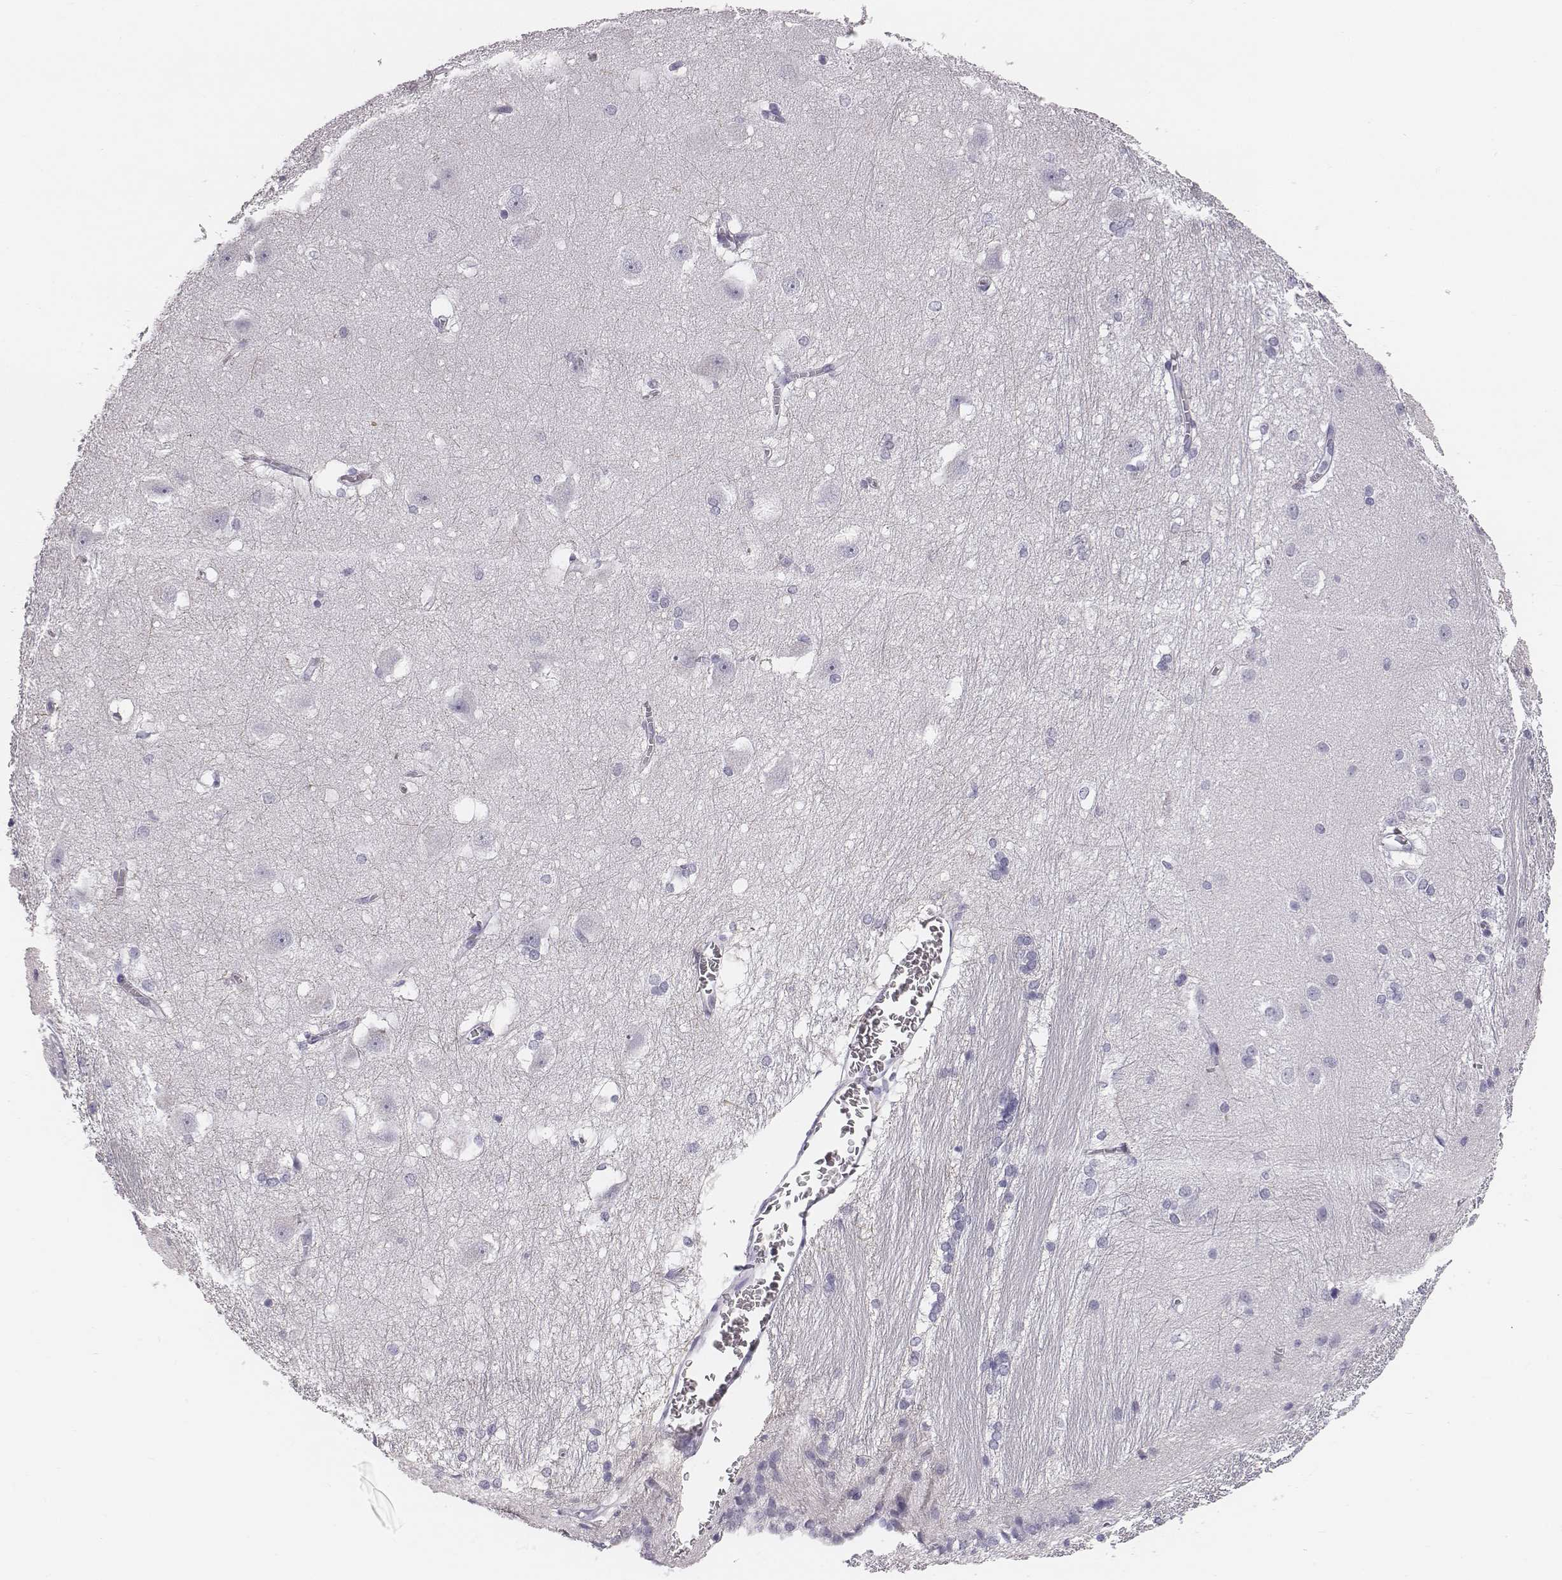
{"staining": {"intensity": "negative", "quantity": "none", "location": "none"}, "tissue": "hippocampus", "cell_type": "Glial cells", "image_type": "normal", "snomed": [{"axis": "morphology", "description": "Normal tissue, NOS"}, {"axis": "topography", "description": "Cerebral cortex"}, {"axis": "topography", "description": "Hippocampus"}], "caption": "Protein analysis of normal hippocampus displays no significant staining in glial cells. (Stains: DAB IHC with hematoxylin counter stain, Microscopy: brightfield microscopy at high magnification).", "gene": "HBZ", "patient": {"sex": "female", "age": 19}}